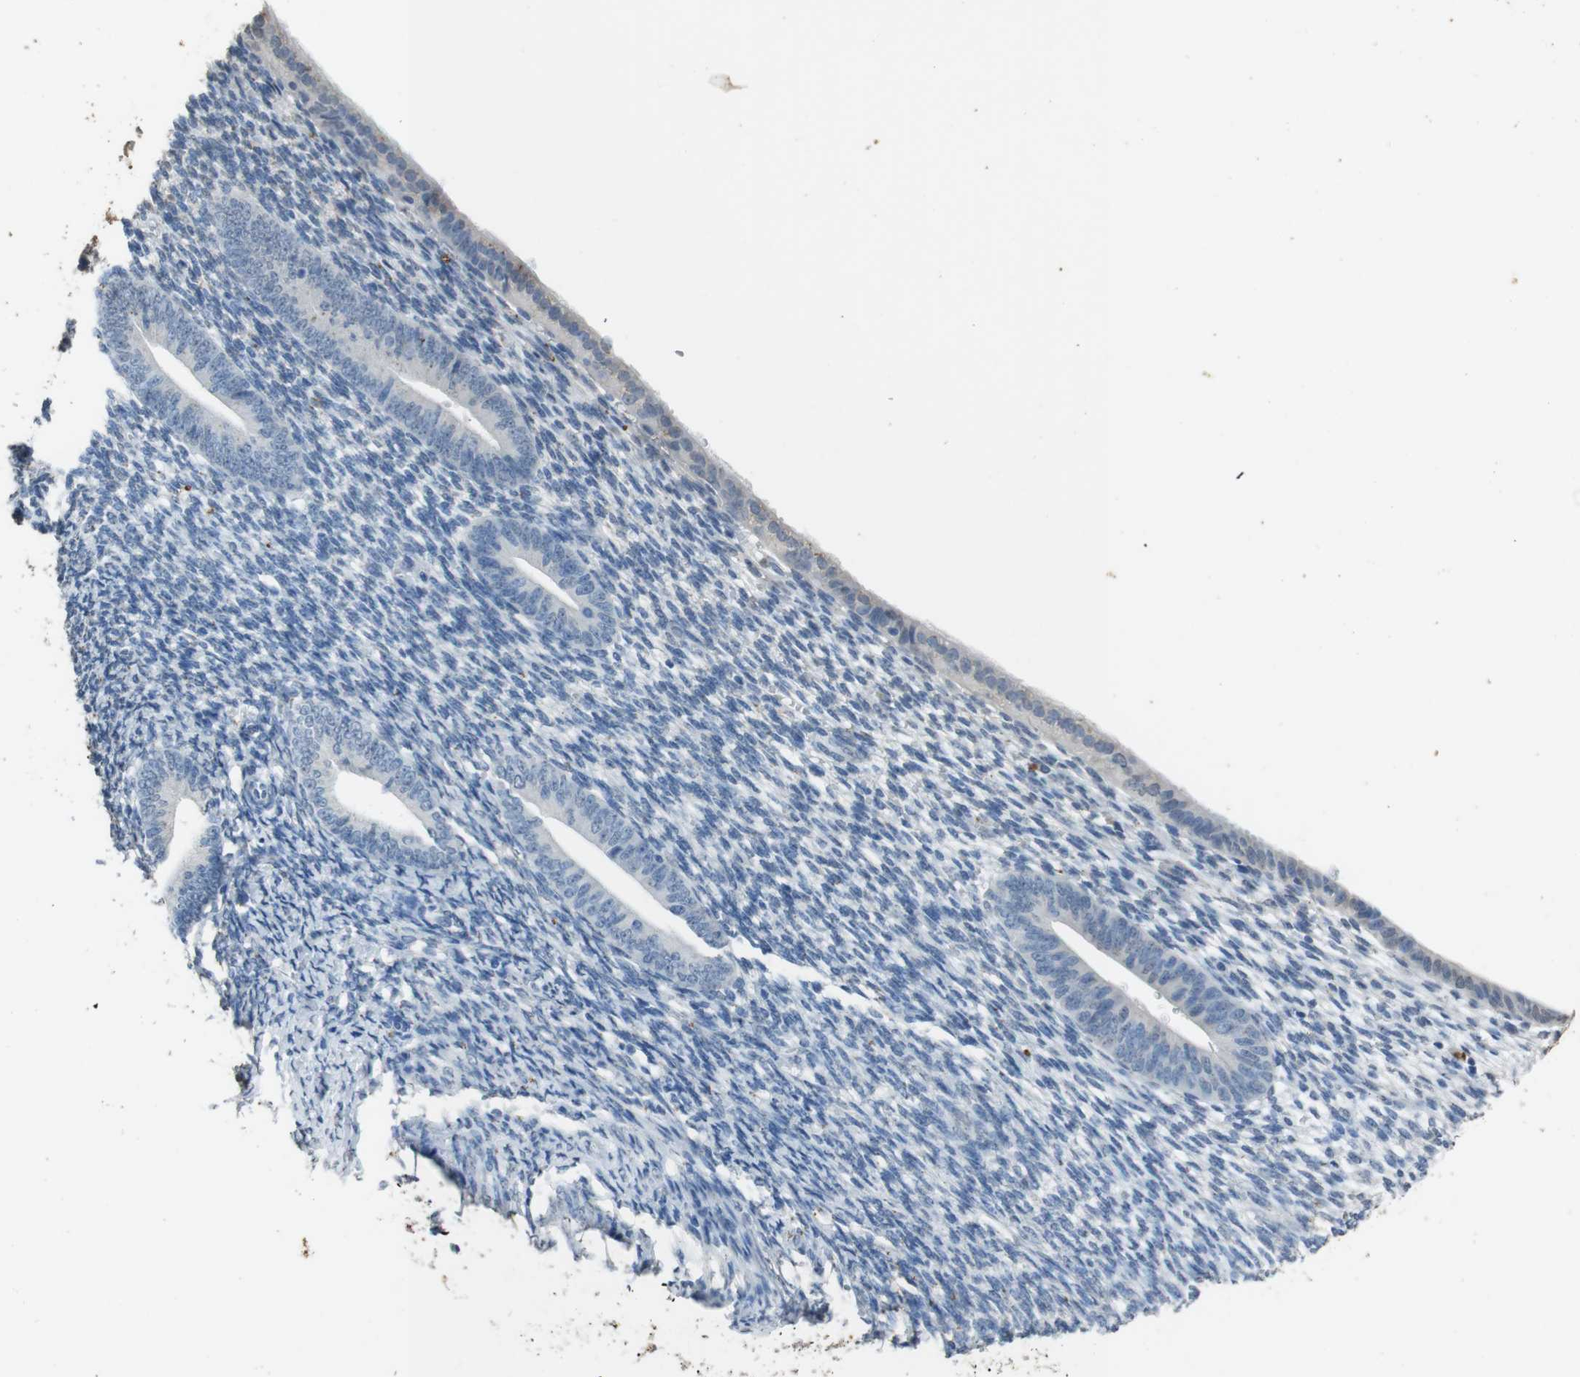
{"staining": {"intensity": "negative", "quantity": "none", "location": "none"}, "tissue": "endometrium", "cell_type": "Cells in endometrial stroma", "image_type": "normal", "snomed": [{"axis": "morphology", "description": "Normal tissue, NOS"}, {"axis": "topography", "description": "Endometrium"}], "caption": "This is an immunohistochemistry (IHC) photomicrograph of normal endometrium. There is no expression in cells in endometrial stroma.", "gene": "STBD1", "patient": {"sex": "female", "age": 57}}